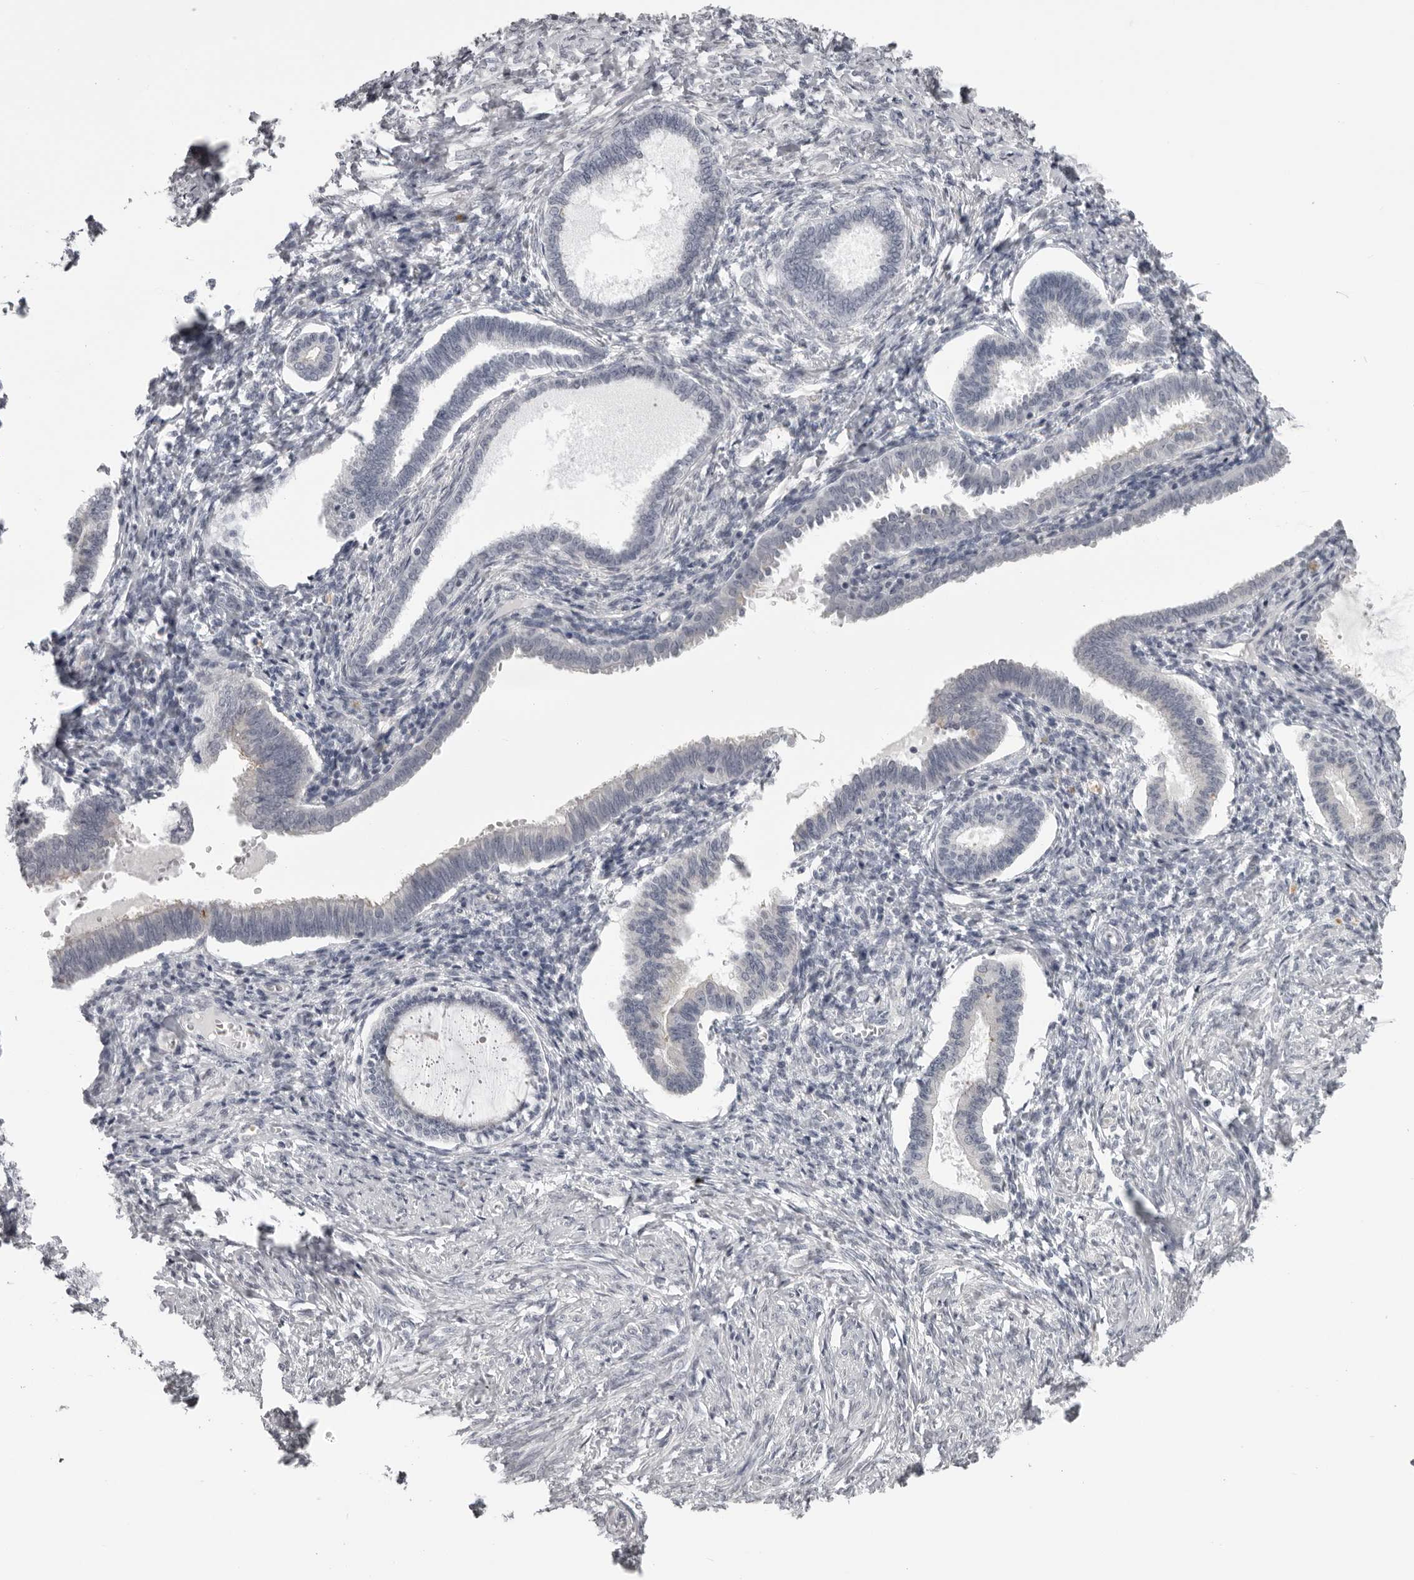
{"staining": {"intensity": "weak", "quantity": "<25%", "location": "cytoplasmic/membranous"}, "tissue": "endometrium", "cell_type": "Cells in endometrial stroma", "image_type": "normal", "snomed": [{"axis": "morphology", "description": "Normal tissue, NOS"}, {"axis": "topography", "description": "Endometrium"}], "caption": "An image of endometrium stained for a protein reveals no brown staining in cells in endometrial stroma. Brightfield microscopy of immunohistochemistry (IHC) stained with DAB (brown) and hematoxylin (blue), captured at high magnification.", "gene": "EPHA10", "patient": {"sex": "female", "age": 77}}